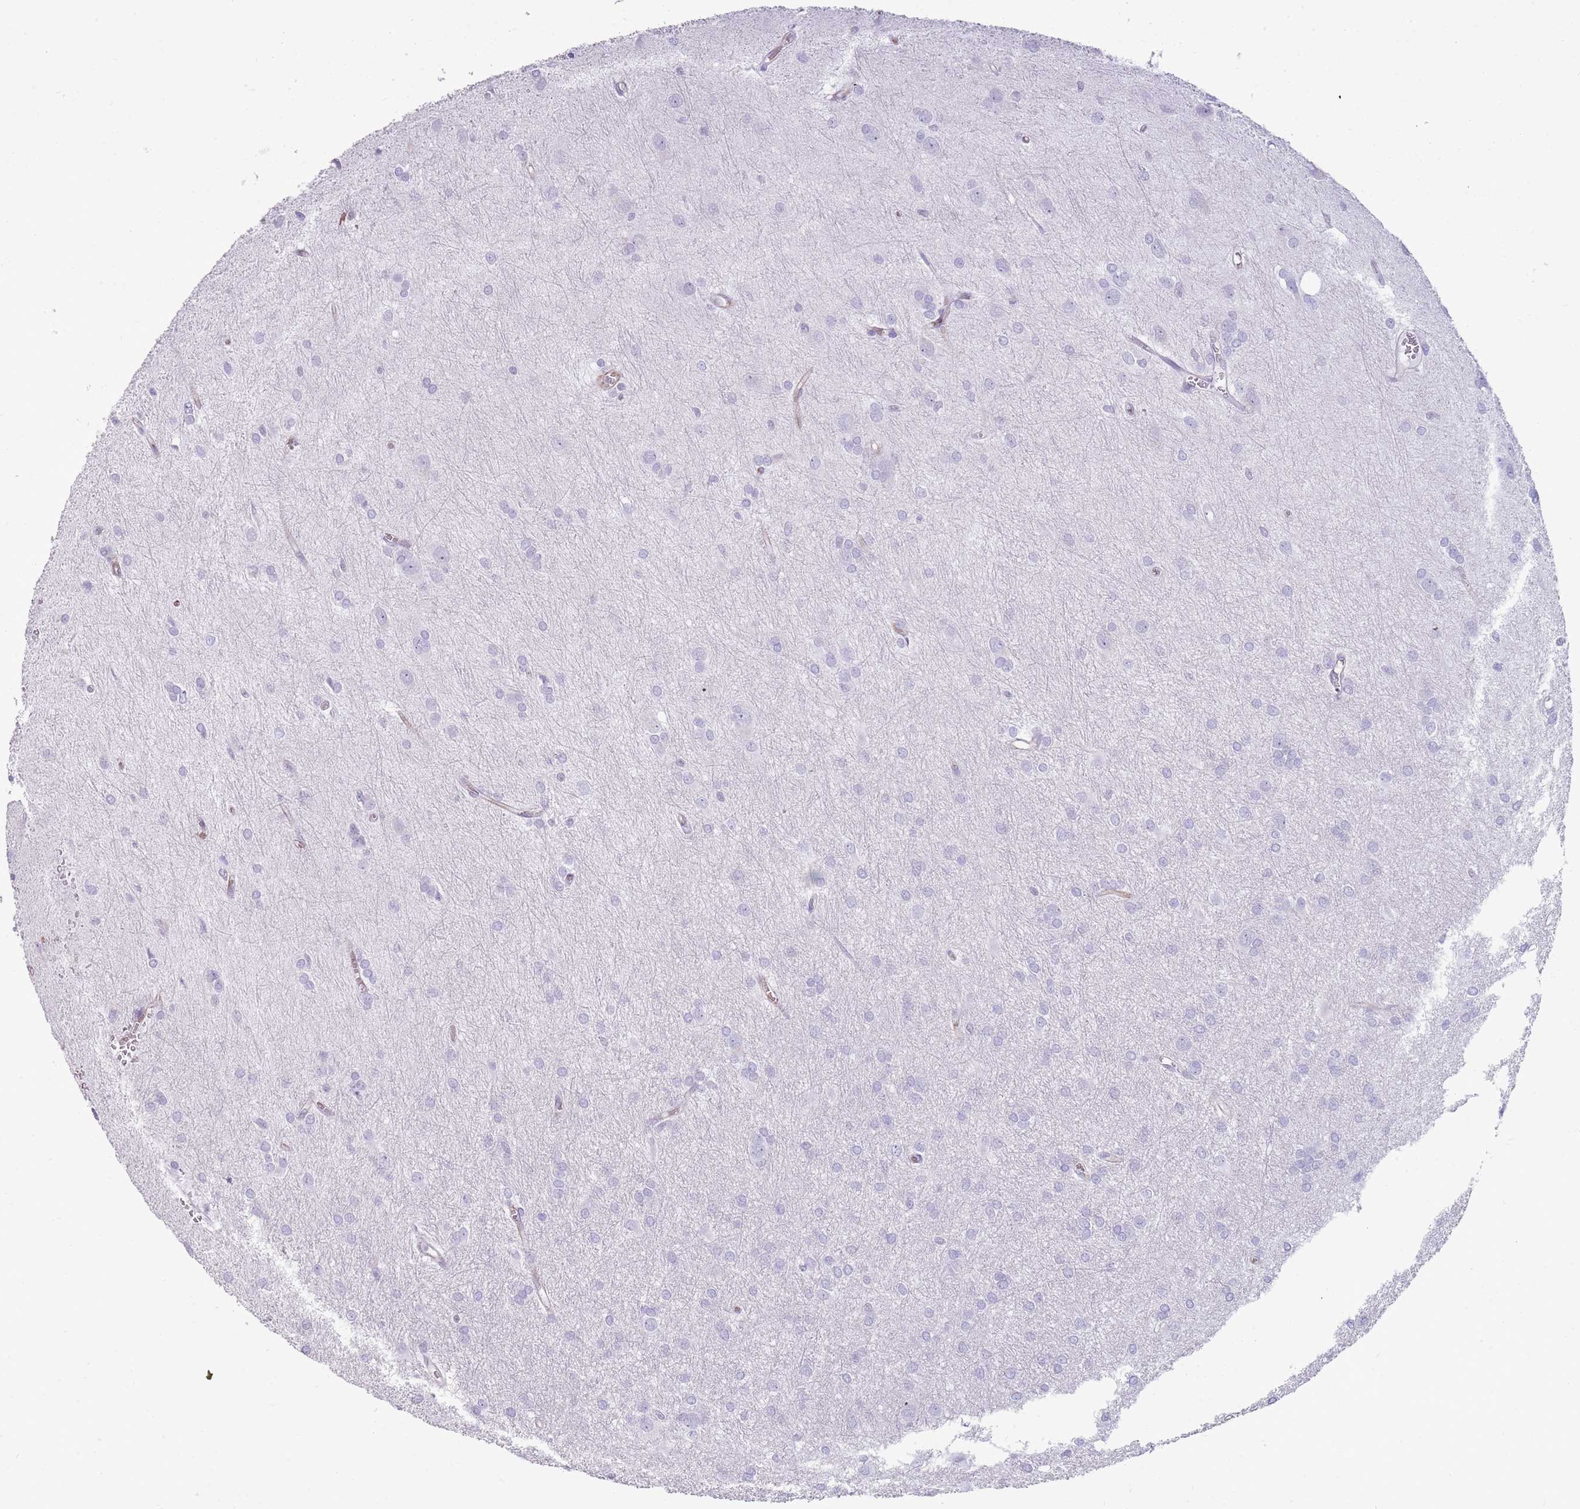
{"staining": {"intensity": "negative", "quantity": "none", "location": "none"}, "tissue": "glioma", "cell_type": "Tumor cells", "image_type": "cancer", "snomed": [{"axis": "morphology", "description": "Glioma, malignant, High grade"}, {"axis": "topography", "description": "Brain"}], "caption": "Human glioma stained for a protein using immunohistochemistry demonstrates no positivity in tumor cells.", "gene": "NBPF3", "patient": {"sex": "female", "age": 50}}